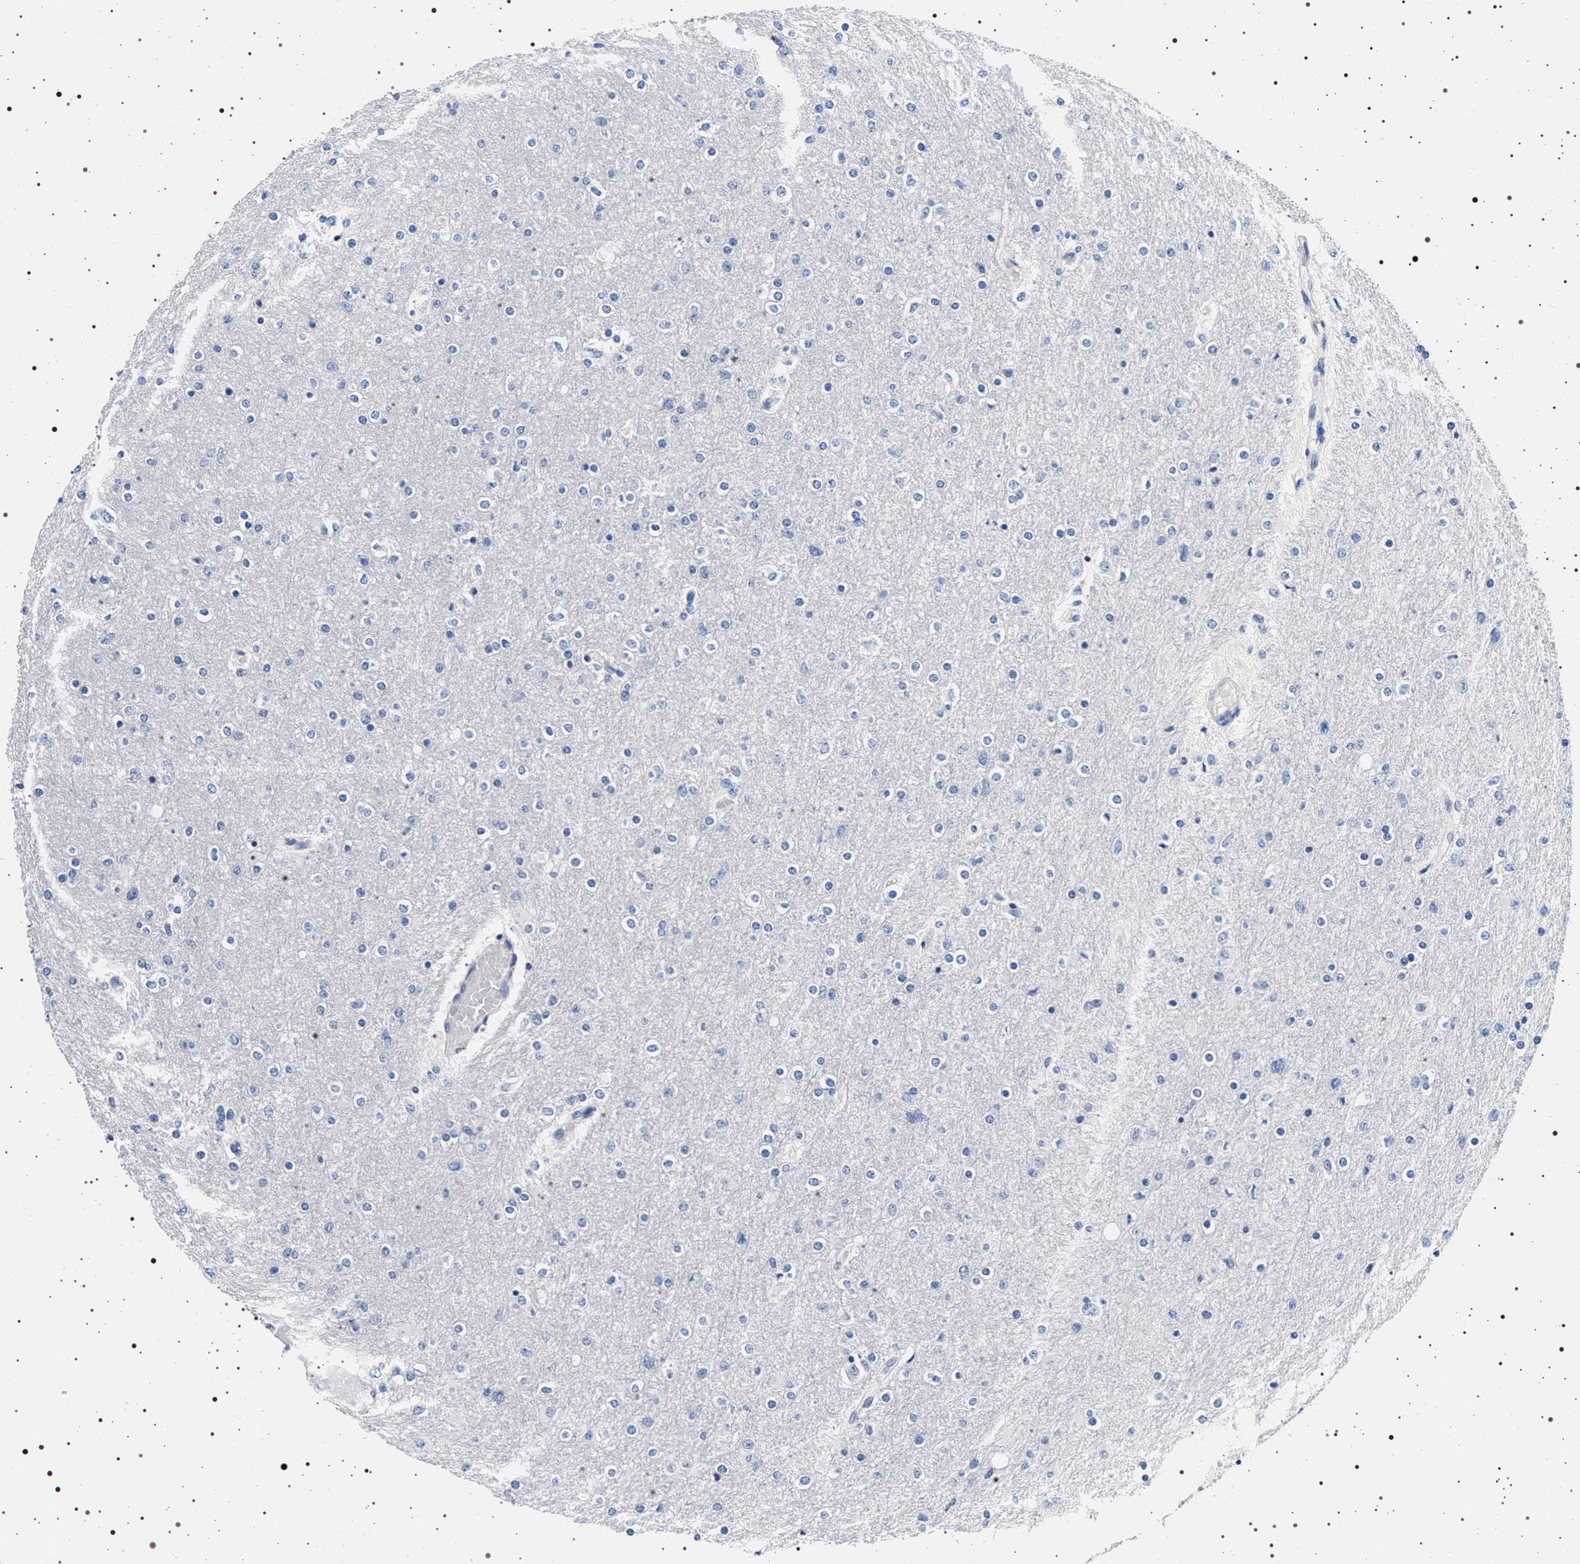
{"staining": {"intensity": "negative", "quantity": "none", "location": "none"}, "tissue": "glioma", "cell_type": "Tumor cells", "image_type": "cancer", "snomed": [{"axis": "morphology", "description": "Glioma, malignant, High grade"}, {"axis": "topography", "description": "Cerebral cortex"}], "caption": "Protein analysis of malignant glioma (high-grade) exhibits no significant expression in tumor cells. Brightfield microscopy of immunohistochemistry stained with DAB (3,3'-diaminobenzidine) (brown) and hematoxylin (blue), captured at high magnification.", "gene": "HSD17B1", "patient": {"sex": "female", "age": 36}}